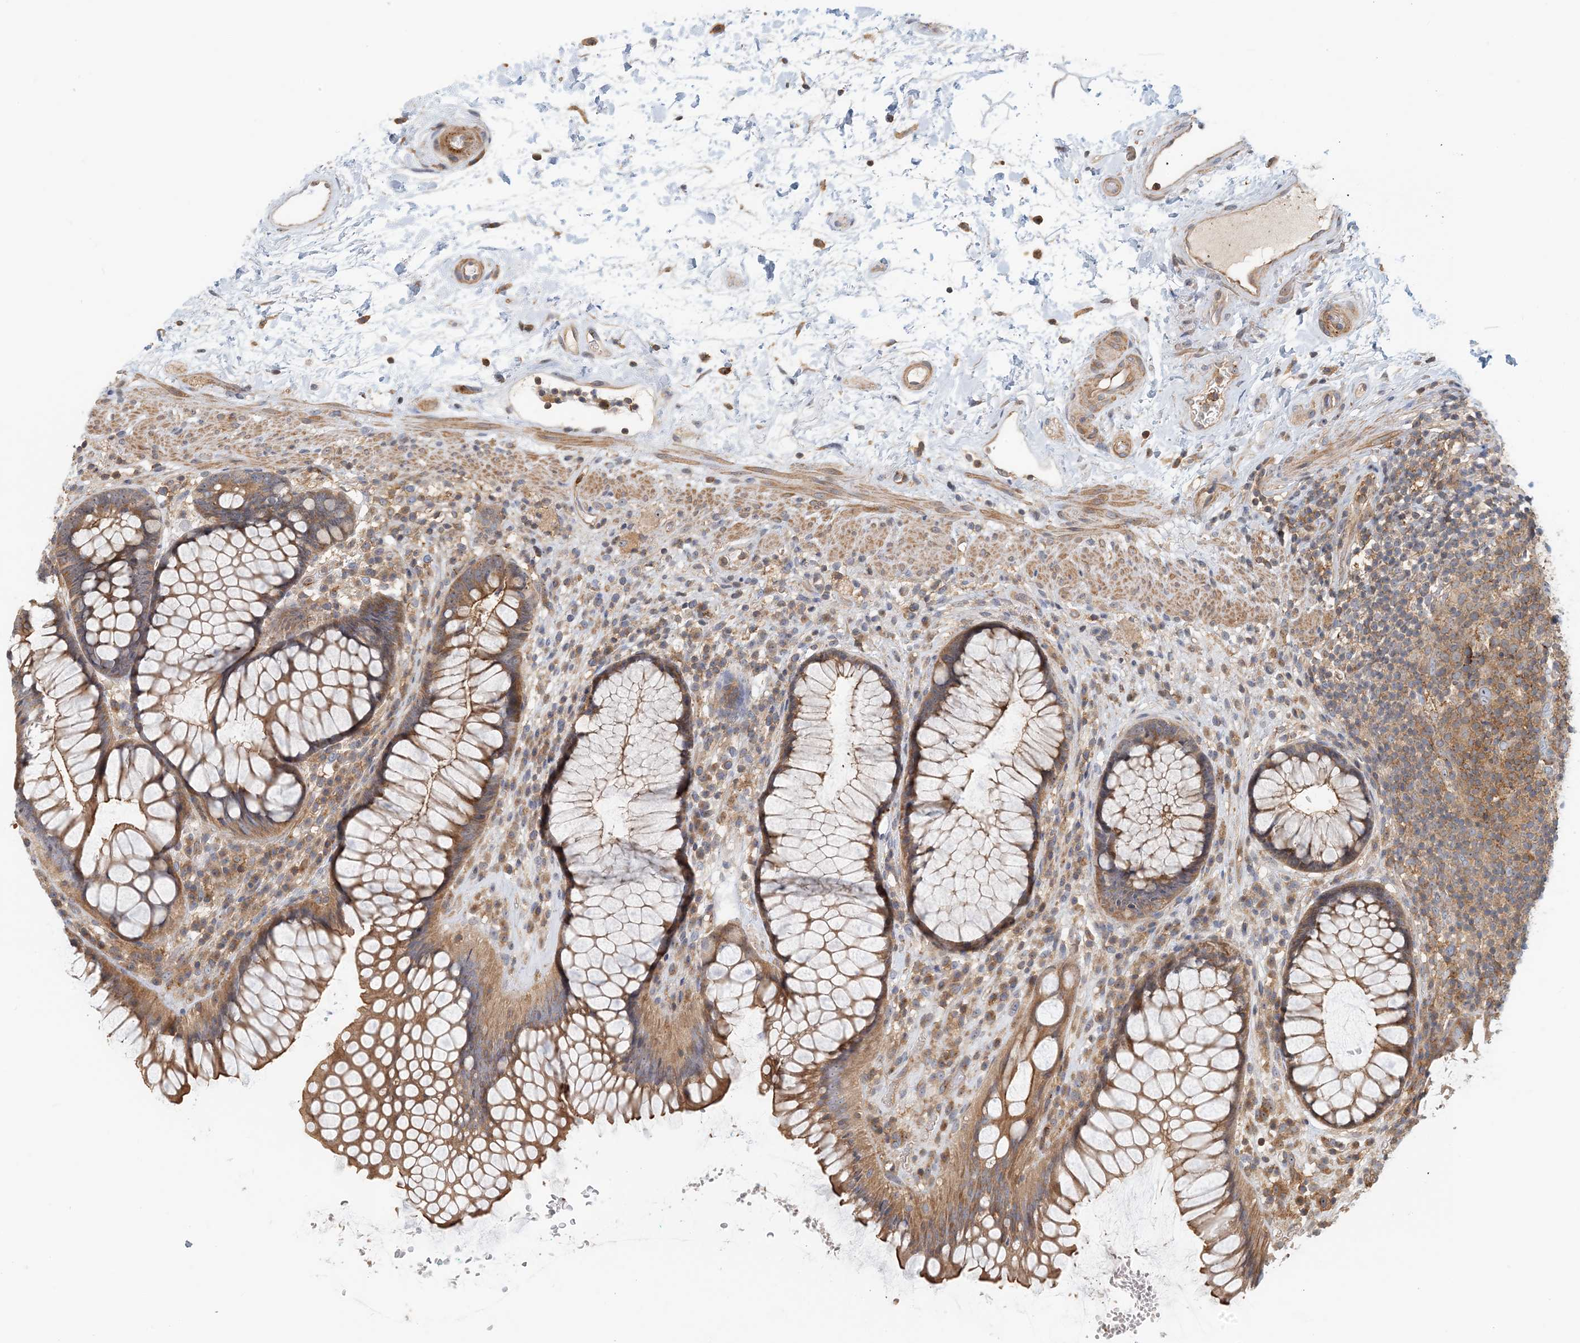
{"staining": {"intensity": "moderate", "quantity": ">75%", "location": "cytoplasmic/membranous"}, "tissue": "rectum", "cell_type": "Glandular cells", "image_type": "normal", "snomed": [{"axis": "morphology", "description": "Normal tissue, NOS"}, {"axis": "topography", "description": "Rectum"}], "caption": "This micrograph exhibits immunohistochemistry staining of unremarkable rectum, with medium moderate cytoplasmic/membranous expression in about >75% of glandular cells.", "gene": "COLEC11", "patient": {"sex": "male", "age": 51}}